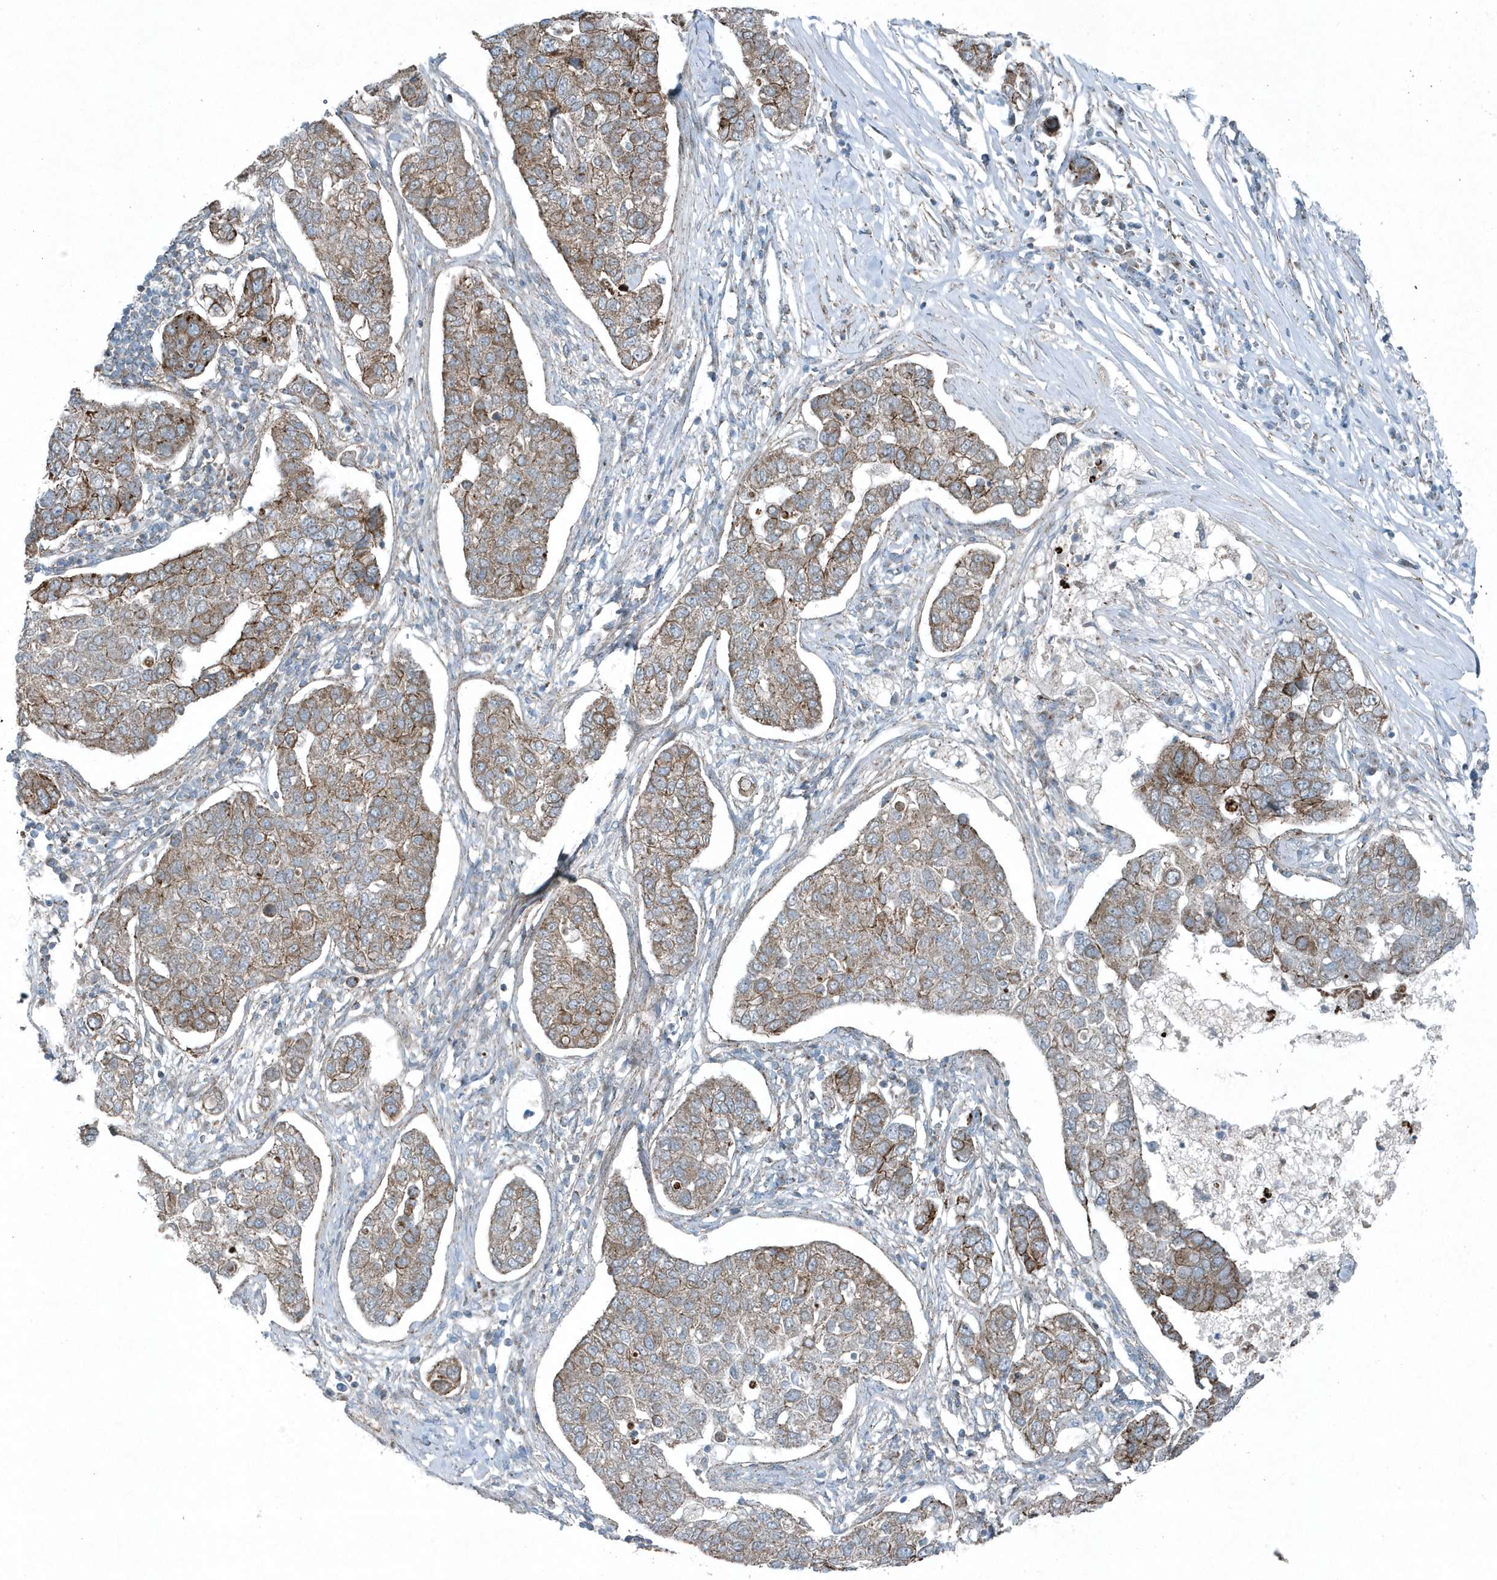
{"staining": {"intensity": "moderate", "quantity": "25%-75%", "location": "cytoplasmic/membranous"}, "tissue": "pancreatic cancer", "cell_type": "Tumor cells", "image_type": "cancer", "snomed": [{"axis": "morphology", "description": "Adenocarcinoma, NOS"}, {"axis": "topography", "description": "Pancreas"}], "caption": "Immunohistochemistry (IHC) (DAB (3,3'-diaminobenzidine)) staining of pancreatic cancer (adenocarcinoma) reveals moderate cytoplasmic/membranous protein staining in approximately 25%-75% of tumor cells.", "gene": "GCC2", "patient": {"sex": "female", "age": 61}}